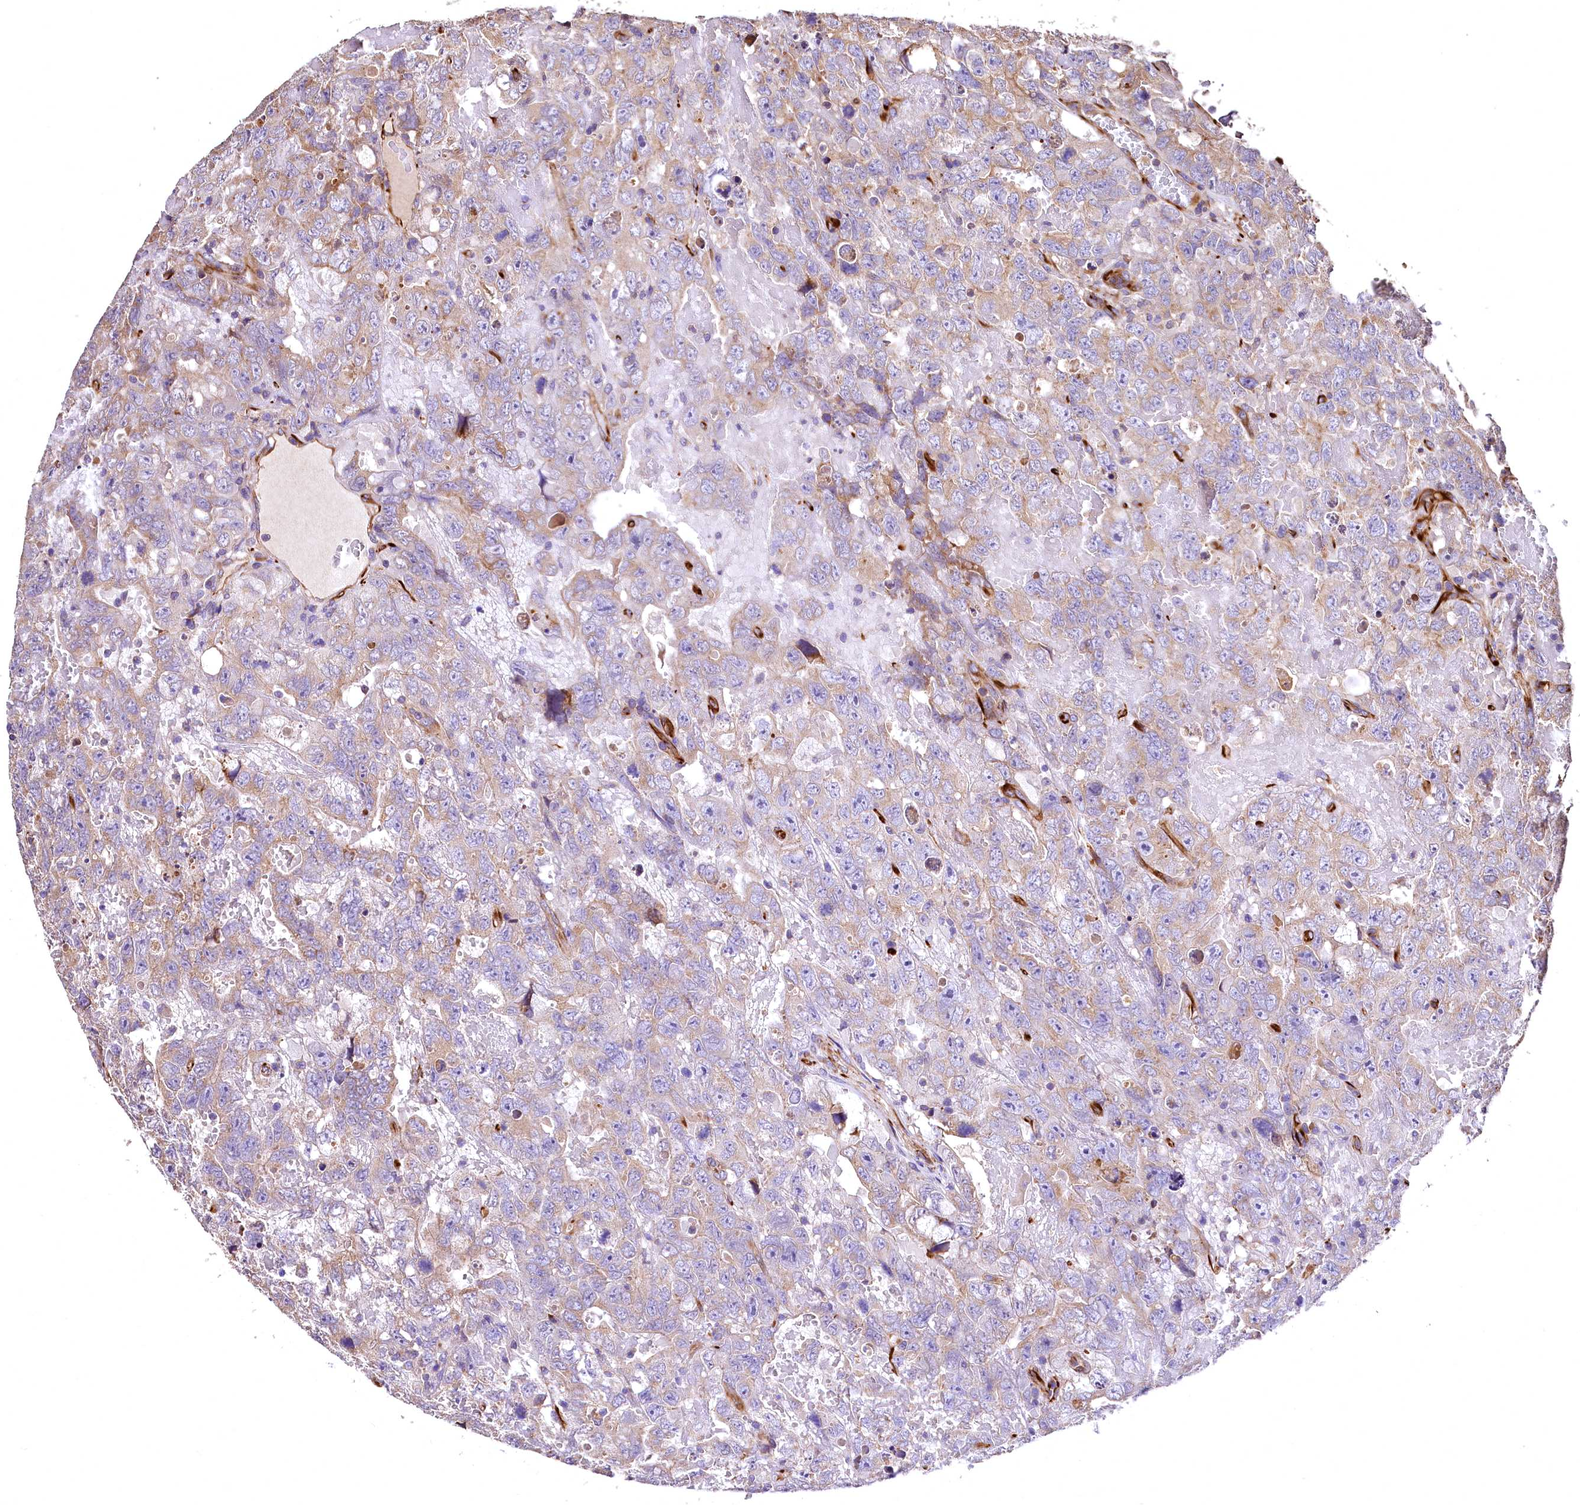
{"staining": {"intensity": "moderate", "quantity": "25%-75%", "location": "cytoplasmic/membranous"}, "tissue": "testis cancer", "cell_type": "Tumor cells", "image_type": "cancer", "snomed": [{"axis": "morphology", "description": "Carcinoma, Embryonal, NOS"}, {"axis": "topography", "description": "Testis"}], "caption": "IHC photomicrograph of testis cancer (embryonal carcinoma) stained for a protein (brown), which shows medium levels of moderate cytoplasmic/membranous expression in approximately 25%-75% of tumor cells.", "gene": "RASSF1", "patient": {"sex": "male", "age": 45}}